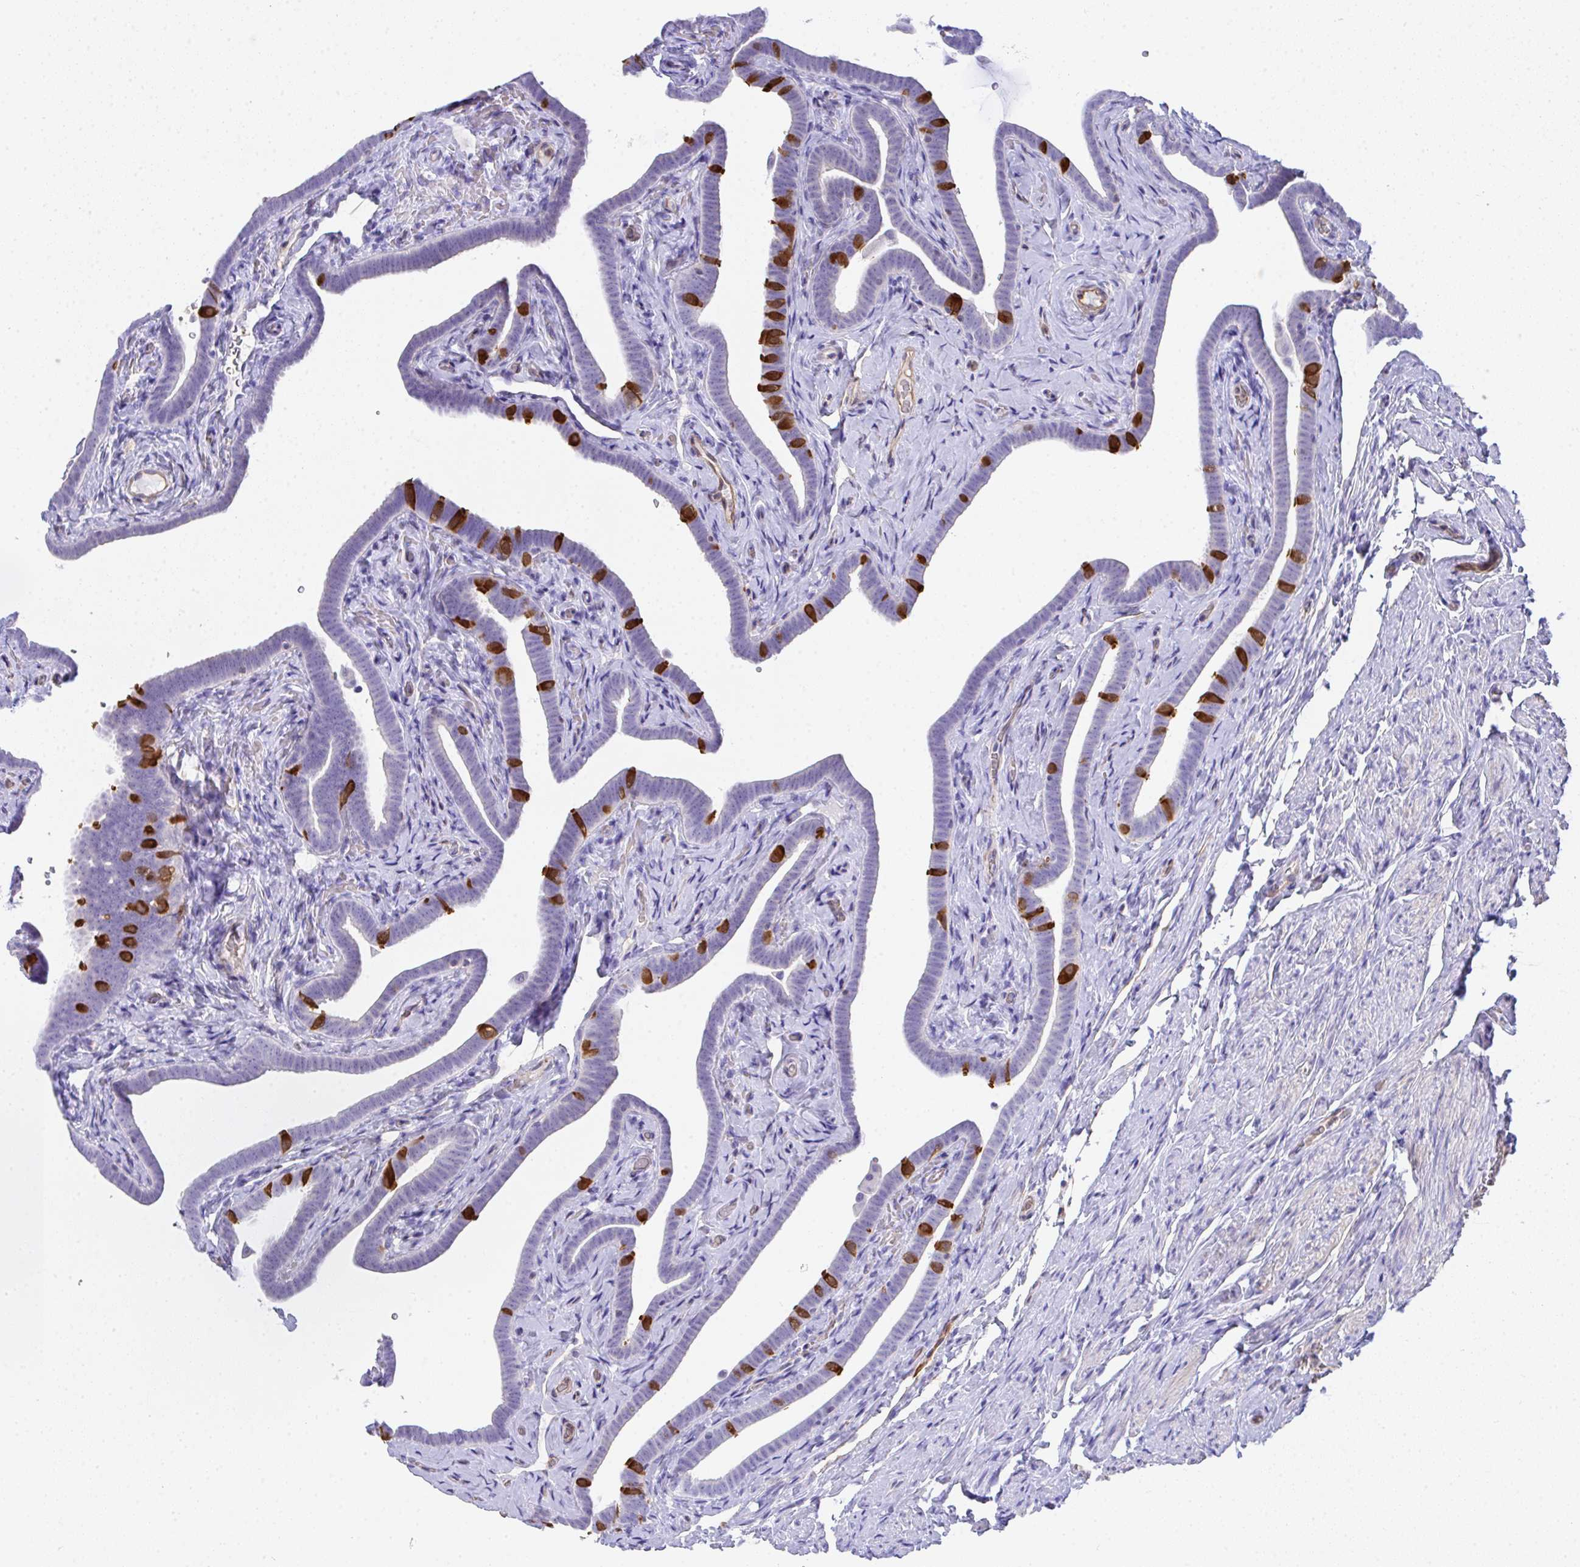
{"staining": {"intensity": "strong", "quantity": "25%-75%", "location": "cytoplasmic/membranous"}, "tissue": "fallopian tube", "cell_type": "Glandular cells", "image_type": "normal", "snomed": [{"axis": "morphology", "description": "Normal tissue, NOS"}, {"axis": "topography", "description": "Fallopian tube"}], "caption": "This is an image of immunohistochemistry staining of unremarkable fallopian tube, which shows strong expression in the cytoplasmic/membranous of glandular cells.", "gene": "TNFAIP8", "patient": {"sex": "female", "age": 69}}